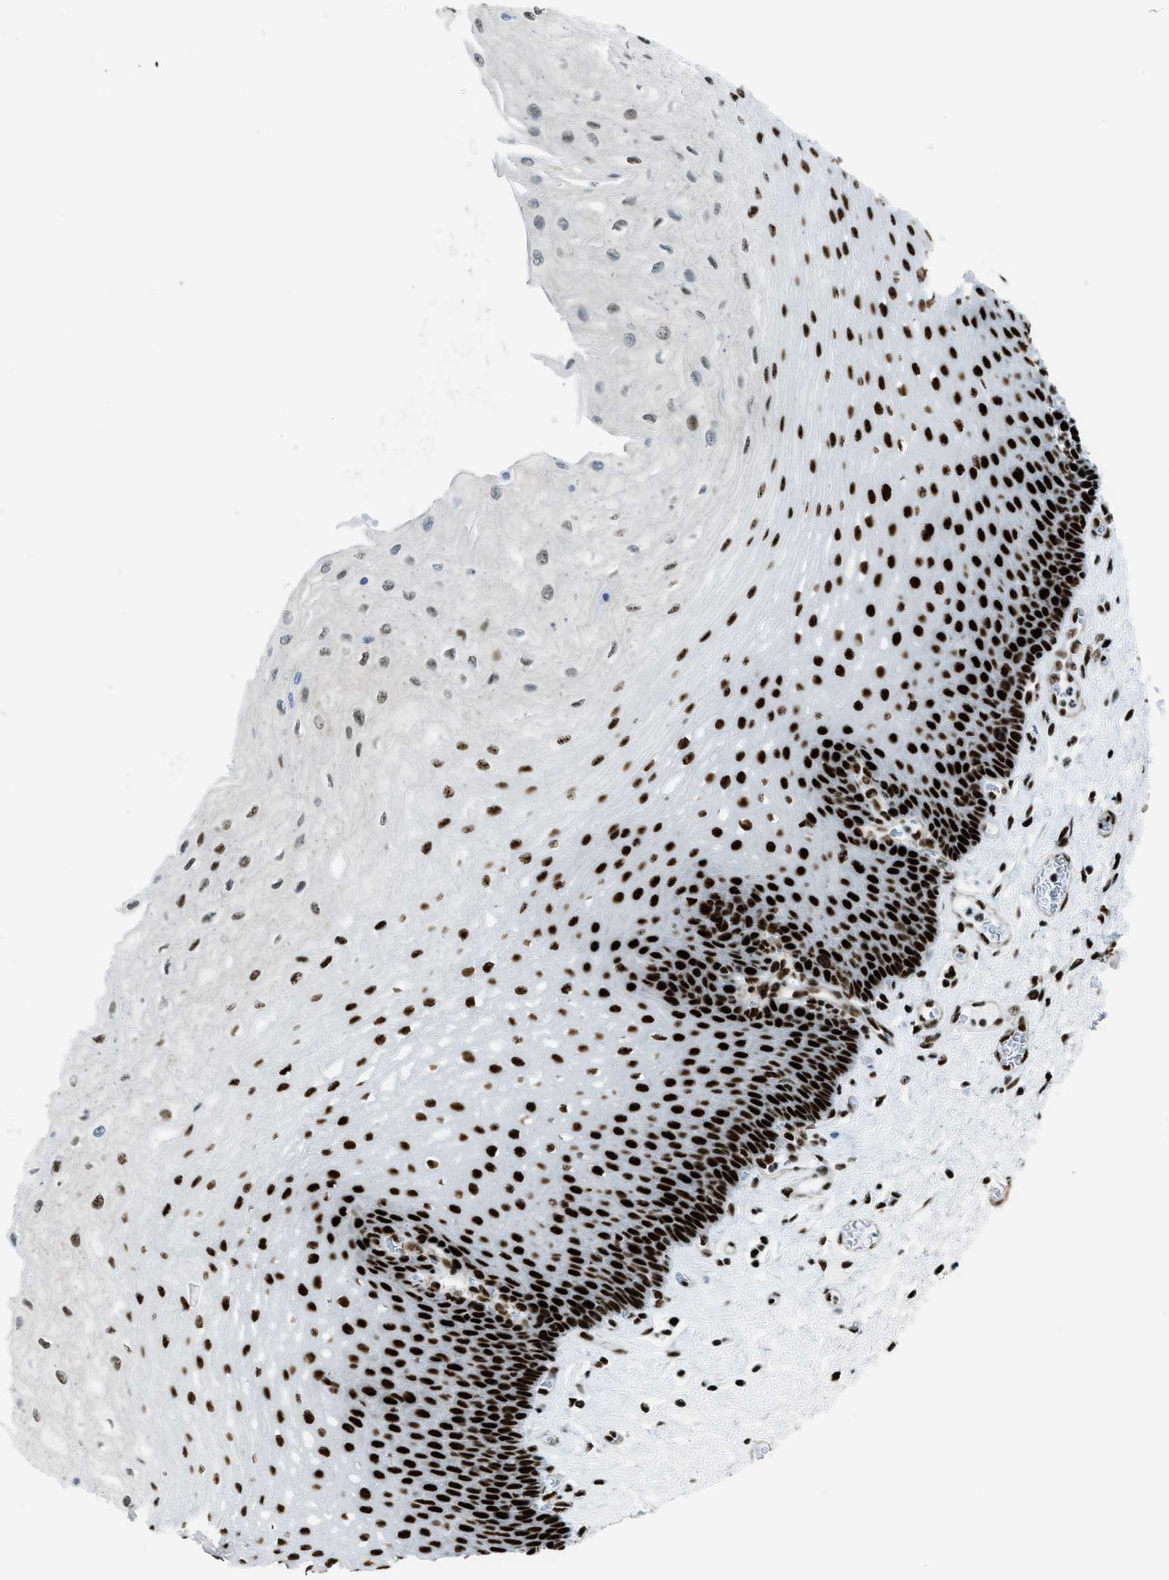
{"staining": {"intensity": "strong", "quantity": ">75%", "location": "nuclear"}, "tissue": "esophagus", "cell_type": "Squamous epithelial cells", "image_type": "normal", "snomed": [{"axis": "morphology", "description": "Normal tissue, NOS"}, {"axis": "topography", "description": "Esophagus"}], "caption": "Strong nuclear protein staining is appreciated in about >75% of squamous epithelial cells in esophagus.", "gene": "ZNF207", "patient": {"sex": "female", "age": 72}}